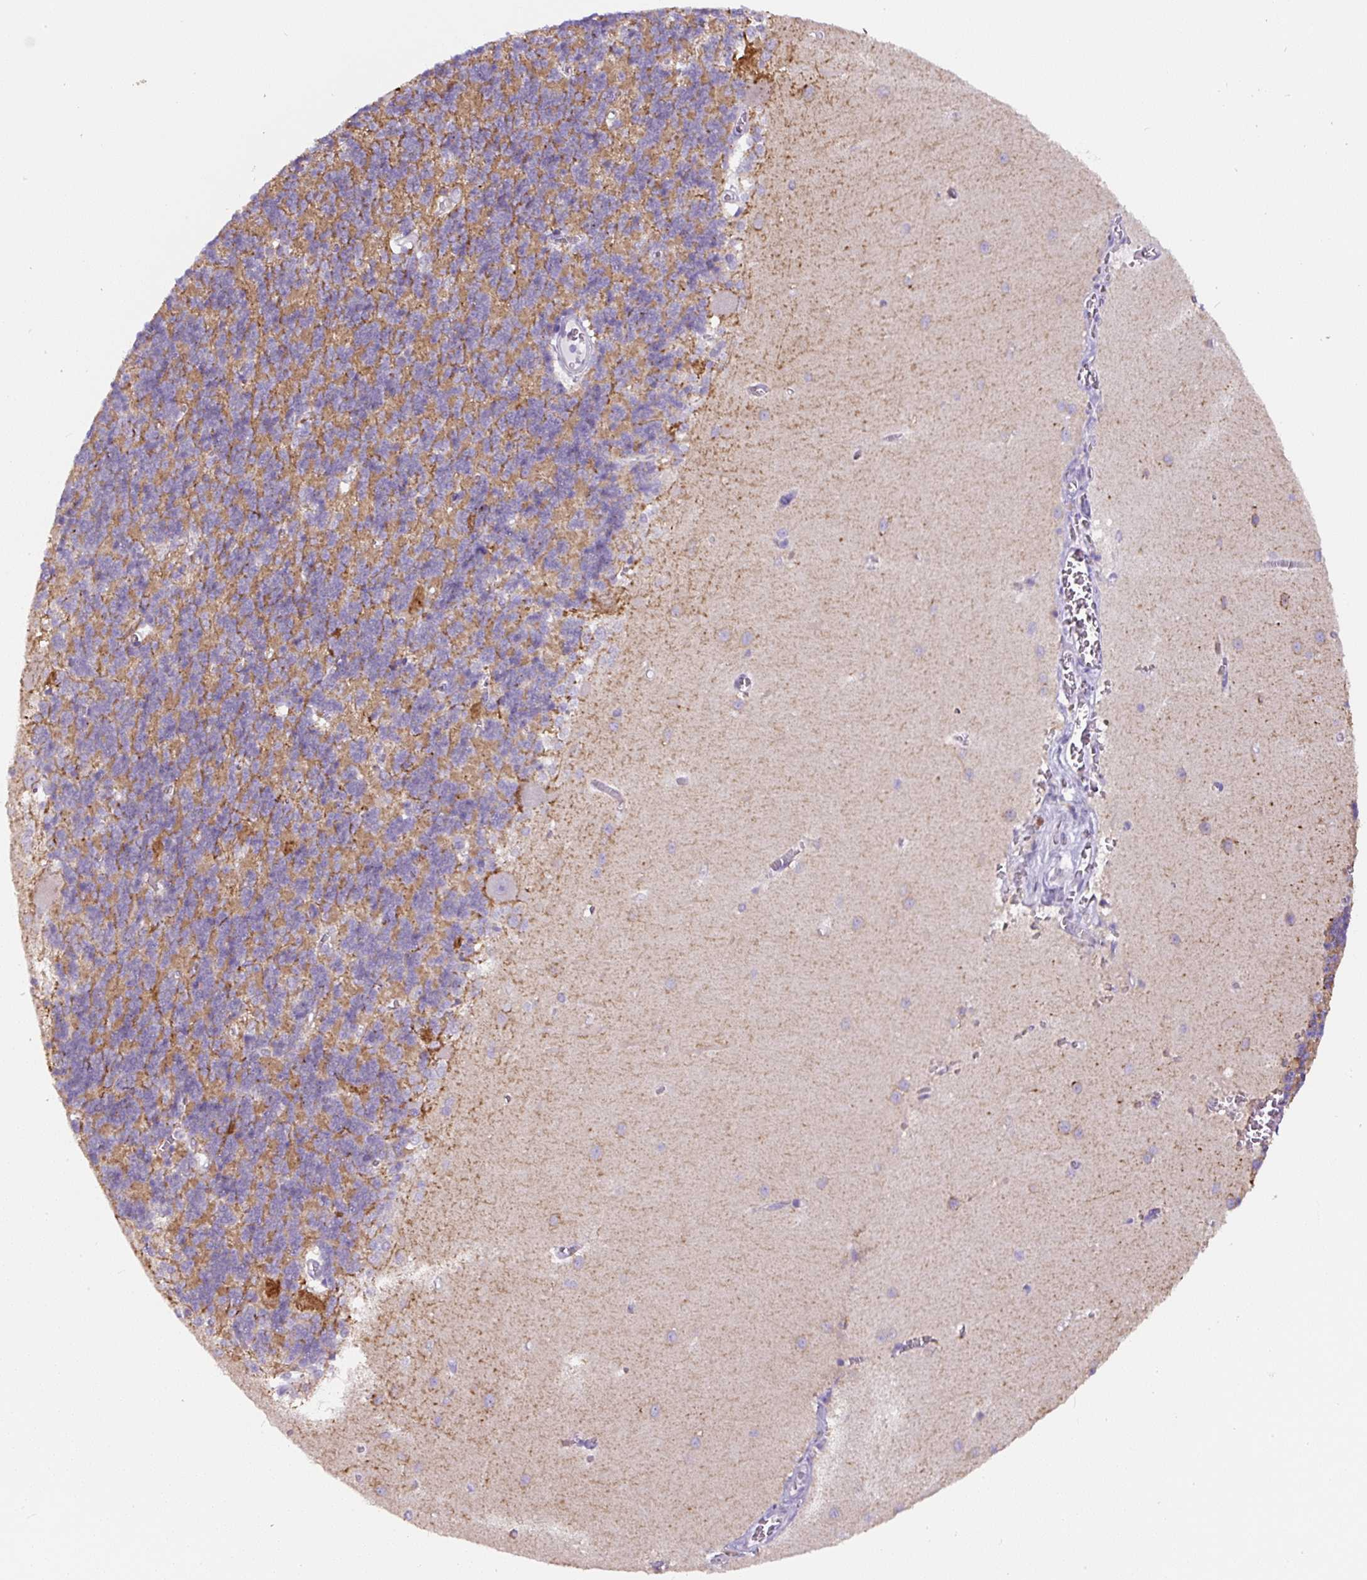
{"staining": {"intensity": "negative", "quantity": "none", "location": "none"}, "tissue": "cerebellum", "cell_type": "Cells in granular layer", "image_type": "normal", "snomed": [{"axis": "morphology", "description": "Normal tissue, NOS"}, {"axis": "topography", "description": "Cerebellum"}], "caption": "Cells in granular layer show no significant protein staining in normal cerebellum. Nuclei are stained in blue.", "gene": "HPS4", "patient": {"sex": "male", "age": 37}}